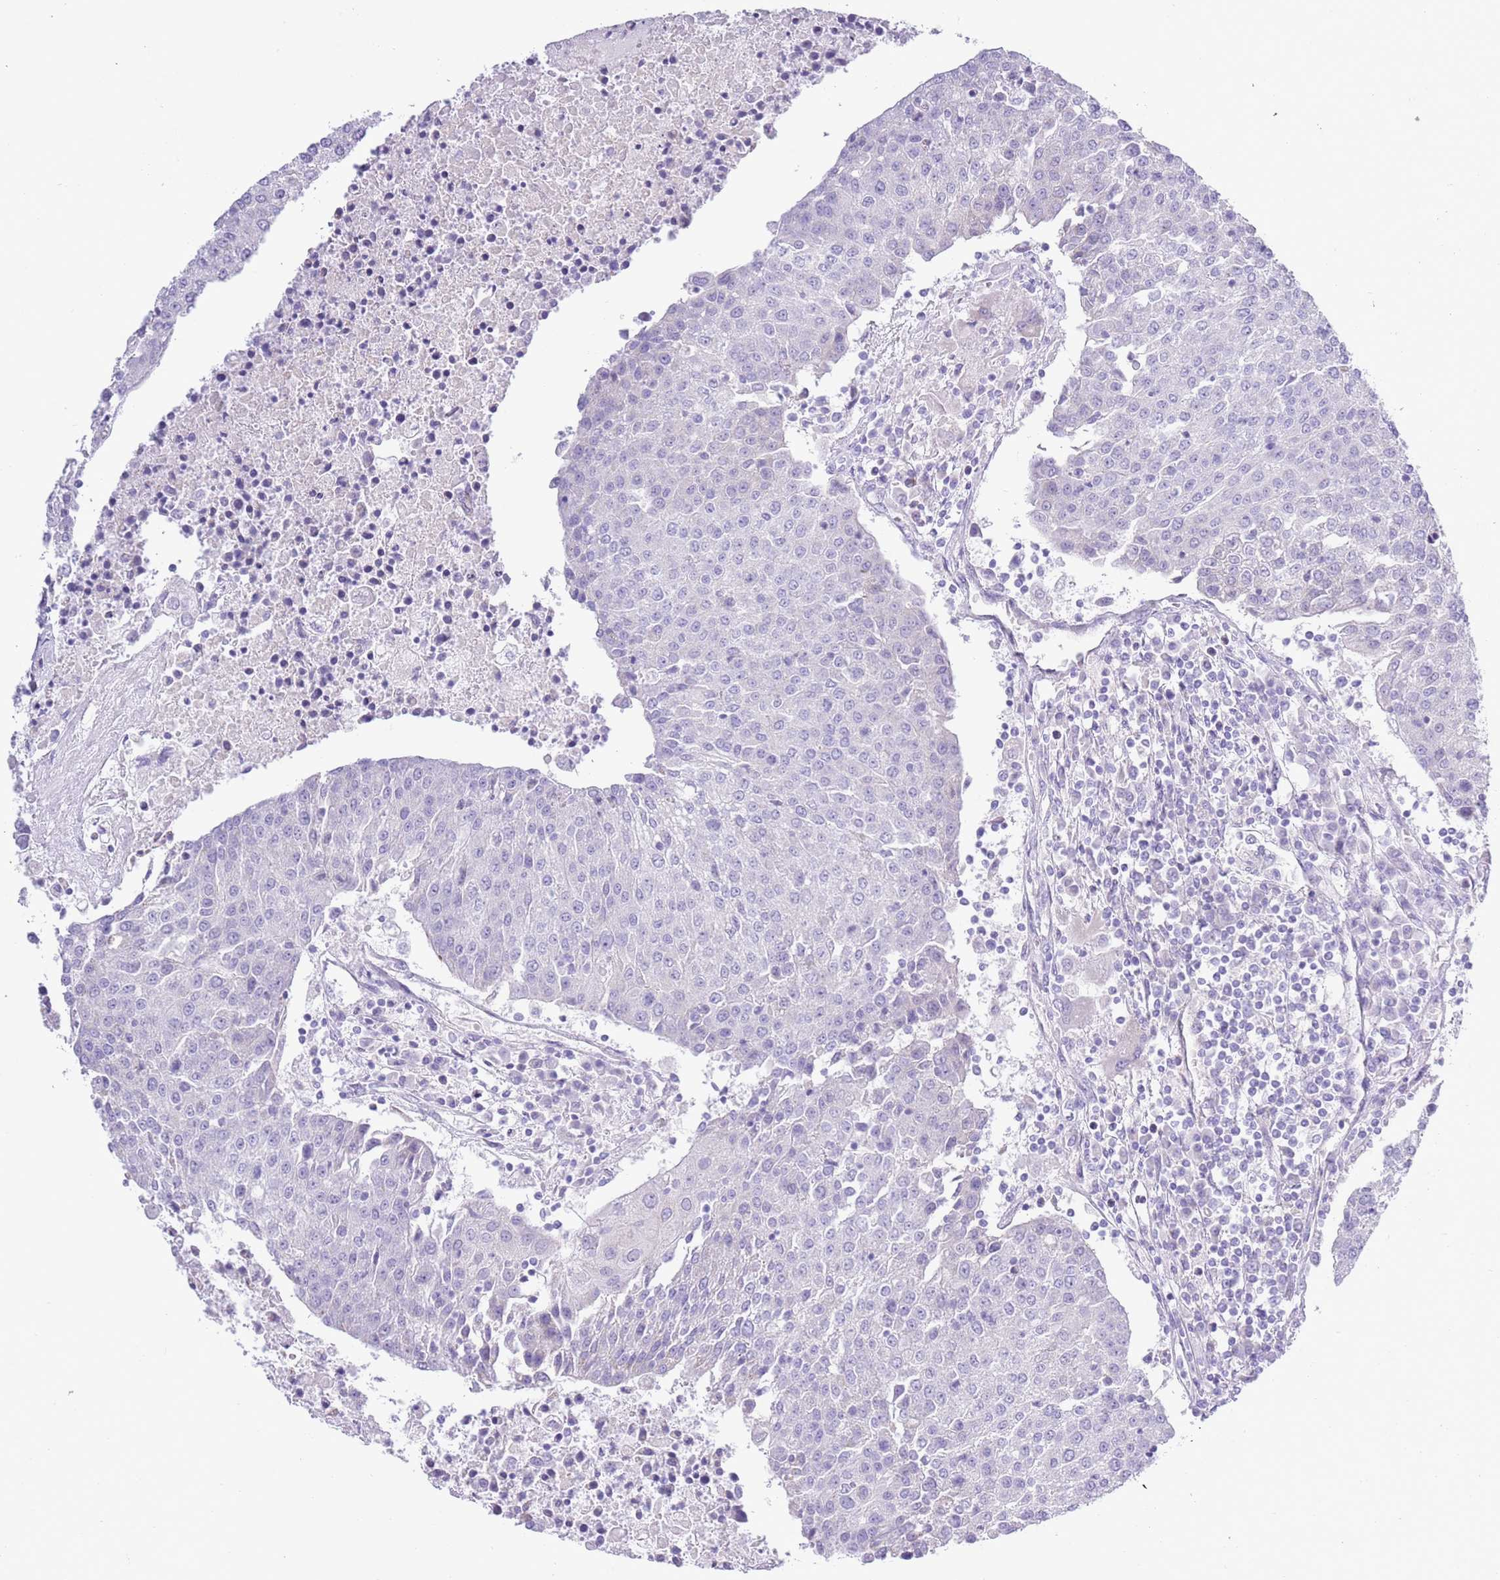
{"staining": {"intensity": "negative", "quantity": "none", "location": "none"}, "tissue": "urothelial cancer", "cell_type": "Tumor cells", "image_type": "cancer", "snomed": [{"axis": "morphology", "description": "Urothelial carcinoma, High grade"}, {"axis": "topography", "description": "Urinary bladder"}], "caption": "DAB immunohistochemical staining of human high-grade urothelial carcinoma shows no significant positivity in tumor cells.", "gene": "MOCOS", "patient": {"sex": "female", "age": 85}}